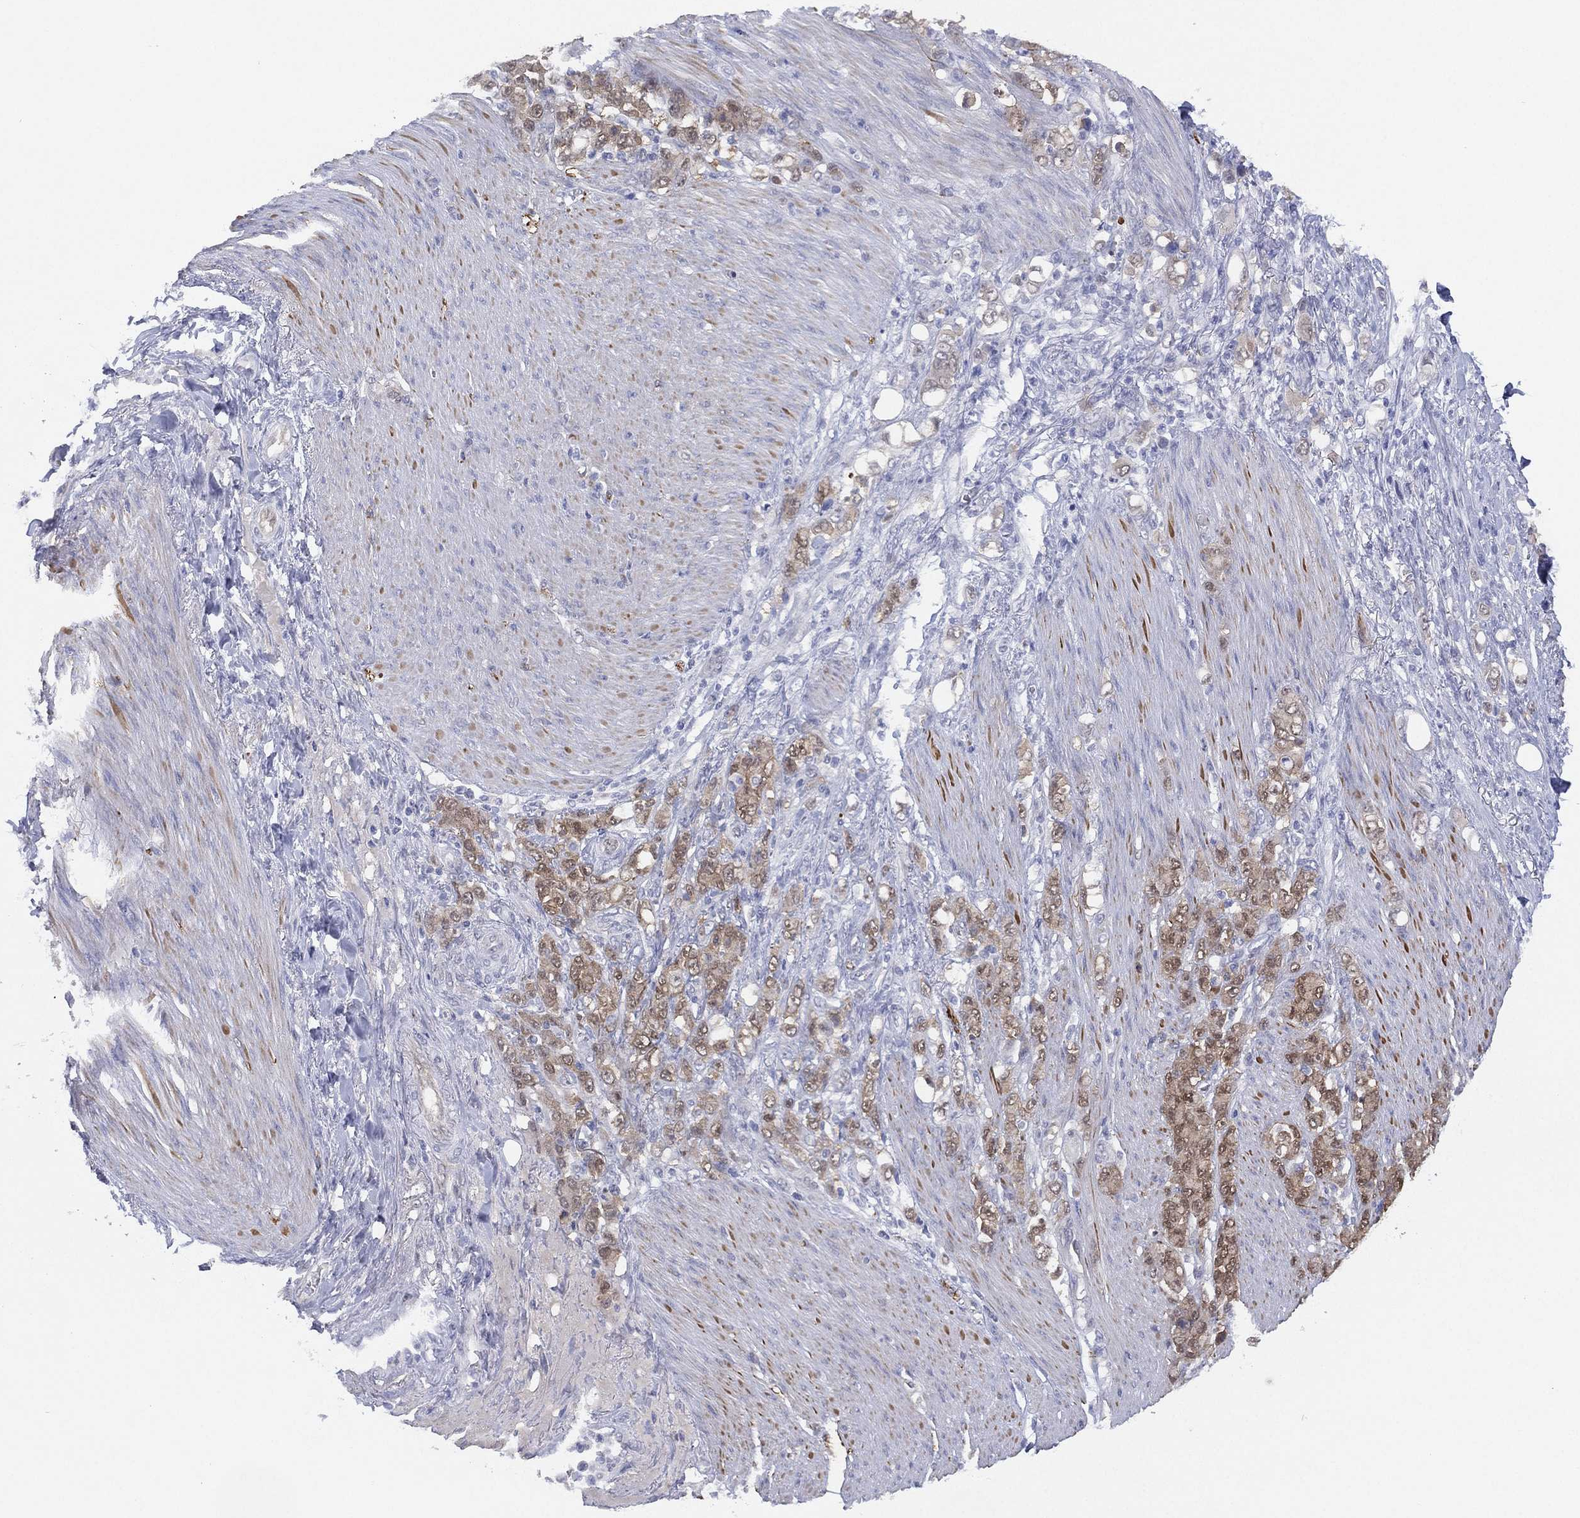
{"staining": {"intensity": "moderate", "quantity": "25%-75%", "location": "cytoplasmic/membranous,nuclear"}, "tissue": "stomach cancer", "cell_type": "Tumor cells", "image_type": "cancer", "snomed": [{"axis": "morphology", "description": "Adenocarcinoma, NOS"}, {"axis": "topography", "description": "Stomach"}], "caption": "A brown stain labels moderate cytoplasmic/membranous and nuclear expression of a protein in adenocarcinoma (stomach) tumor cells.", "gene": "DDAH1", "patient": {"sex": "female", "age": 79}}